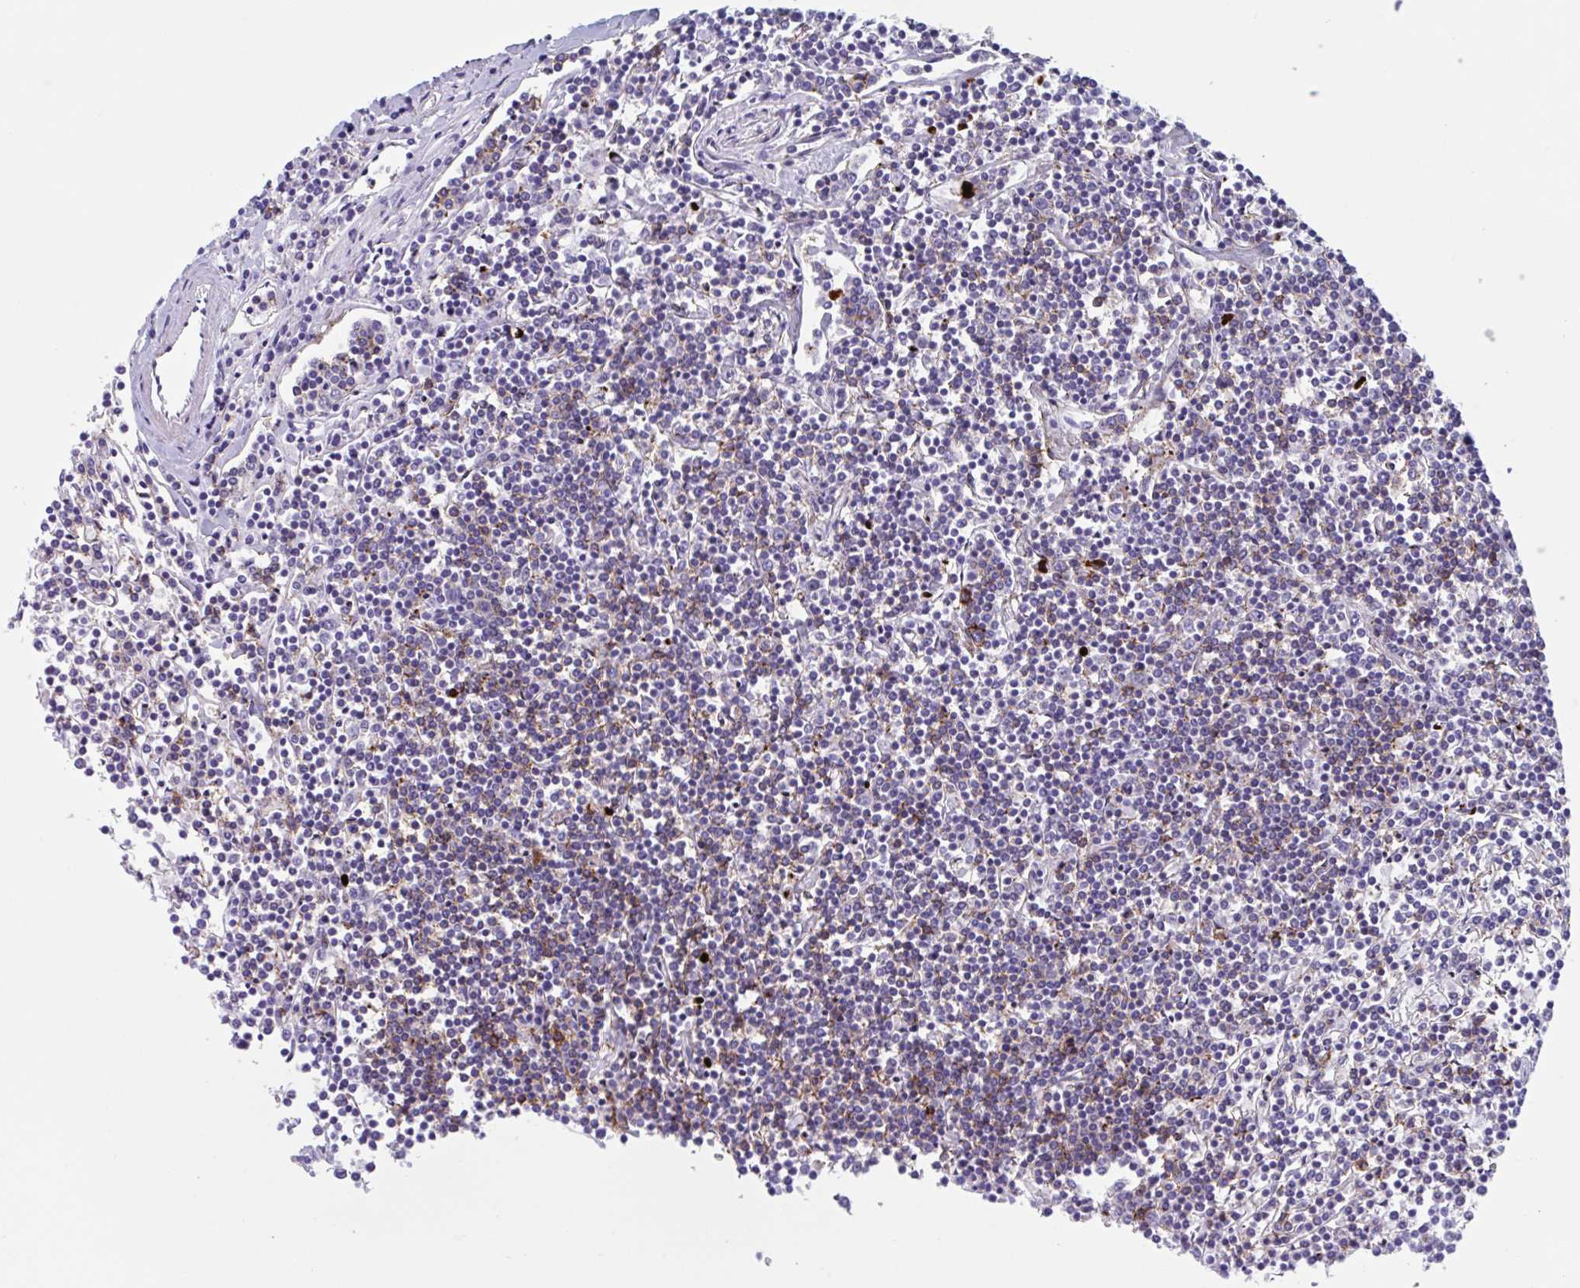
{"staining": {"intensity": "moderate", "quantity": "<25%", "location": "cytoplasmic/membranous"}, "tissue": "lymphoma", "cell_type": "Tumor cells", "image_type": "cancer", "snomed": [{"axis": "morphology", "description": "Malignant lymphoma, non-Hodgkin's type, Low grade"}, {"axis": "topography", "description": "Spleen"}], "caption": "Malignant lymphoma, non-Hodgkin's type (low-grade) was stained to show a protein in brown. There is low levels of moderate cytoplasmic/membranous positivity in about <25% of tumor cells. Nuclei are stained in blue.", "gene": "LPIN3", "patient": {"sex": "female", "age": 19}}